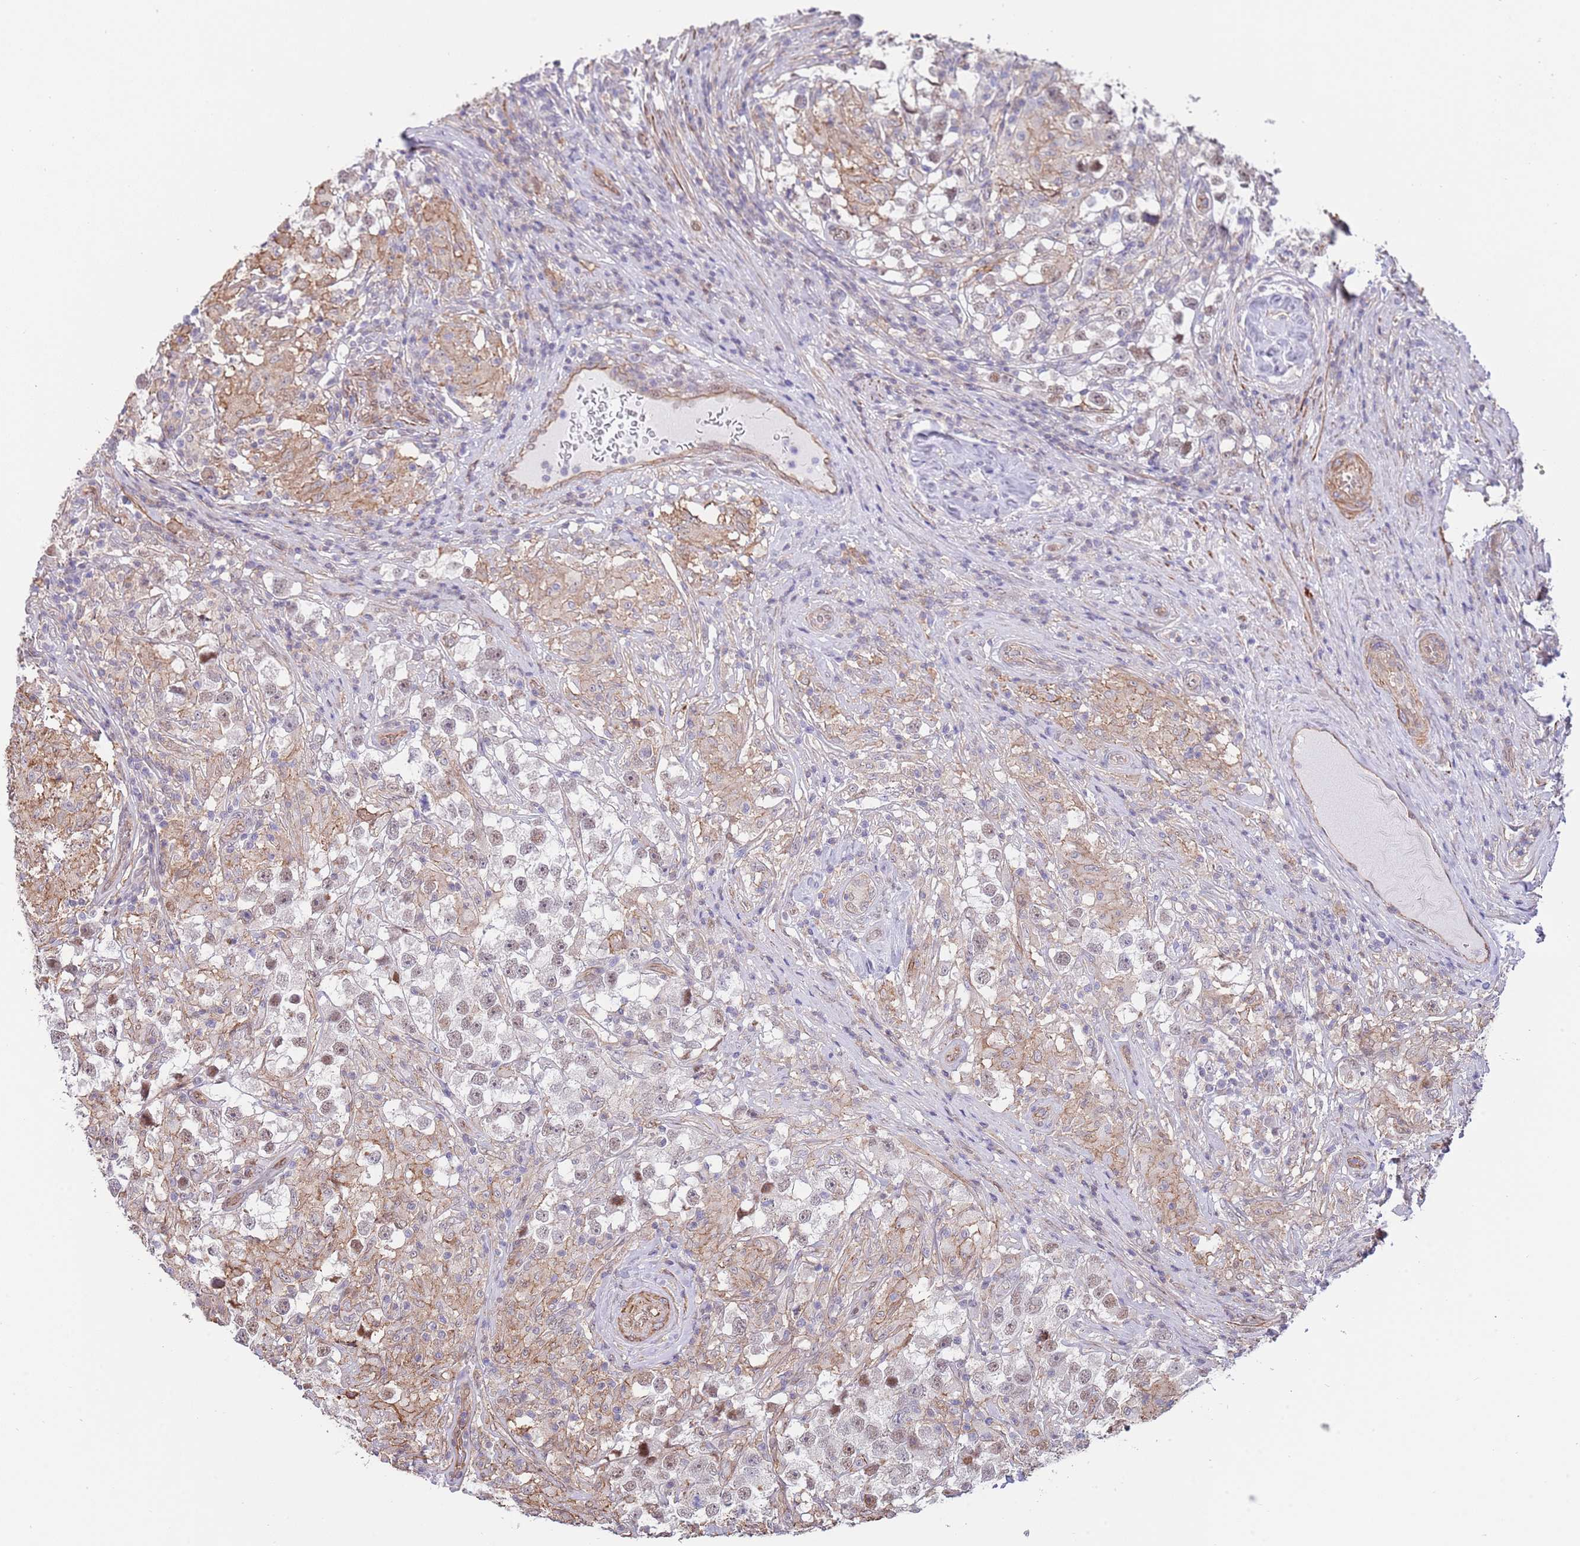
{"staining": {"intensity": "moderate", "quantity": "25%-75%", "location": "cytoplasmic/membranous,nuclear"}, "tissue": "testis cancer", "cell_type": "Tumor cells", "image_type": "cancer", "snomed": [{"axis": "morphology", "description": "Seminoma, NOS"}, {"axis": "topography", "description": "Testis"}], "caption": "A photomicrograph showing moderate cytoplasmic/membranous and nuclear staining in about 25%-75% of tumor cells in testis seminoma, as visualized by brown immunohistochemical staining.", "gene": "BPNT1", "patient": {"sex": "male", "age": 46}}